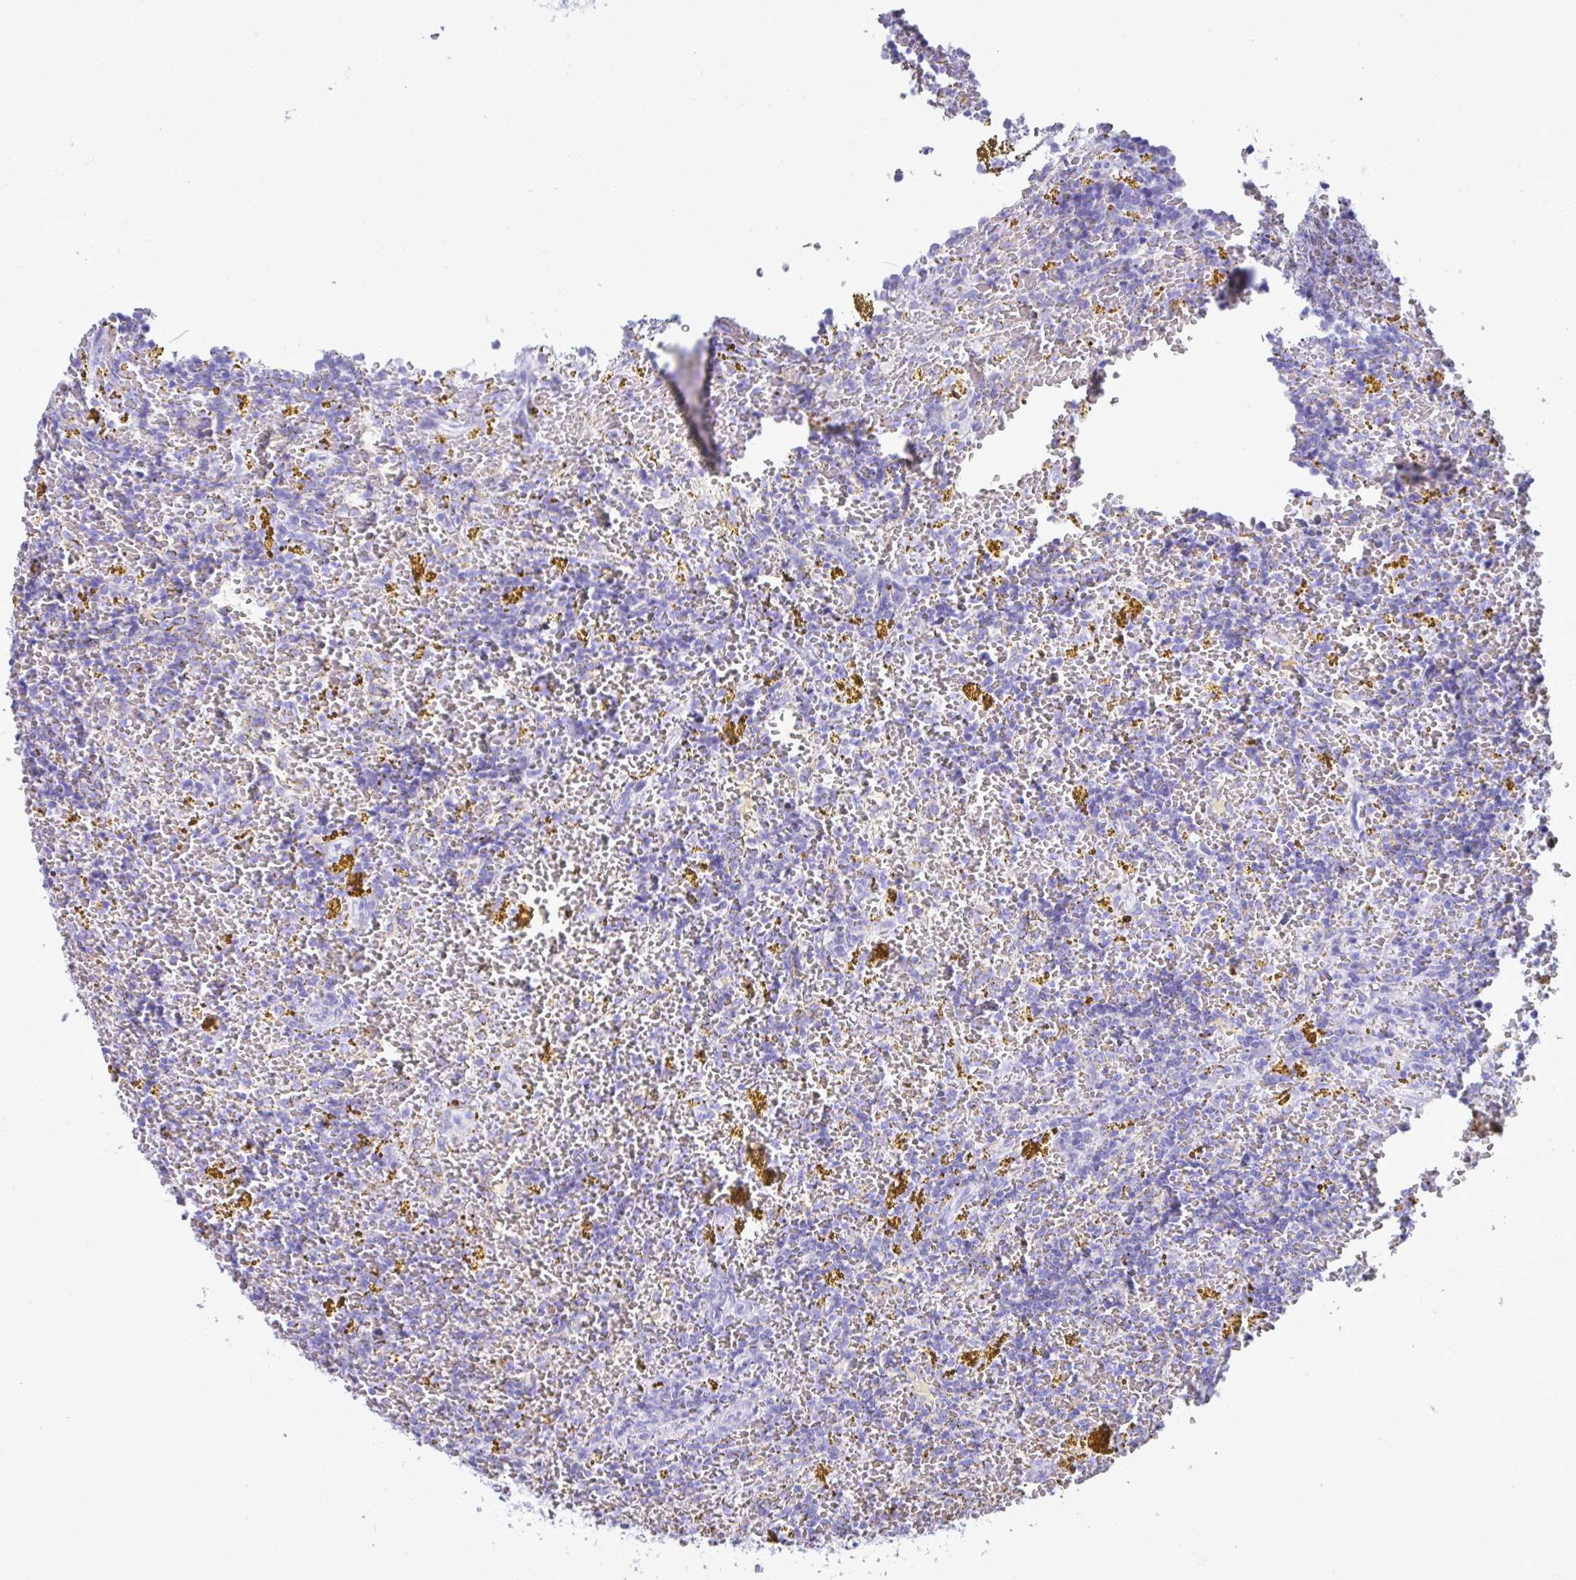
{"staining": {"intensity": "negative", "quantity": "none", "location": "none"}, "tissue": "lymphoma", "cell_type": "Tumor cells", "image_type": "cancer", "snomed": [{"axis": "morphology", "description": "Malignant lymphoma, non-Hodgkin's type, Low grade"}, {"axis": "topography", "description": "Spleen"}, {"axis": "topography", "description": "Lymph node"}], "caption": "Tumor cells show no significant protein staining in lymphoma.", "gene": "PSCA", "patient": {"sex": "female", "age": 66}}